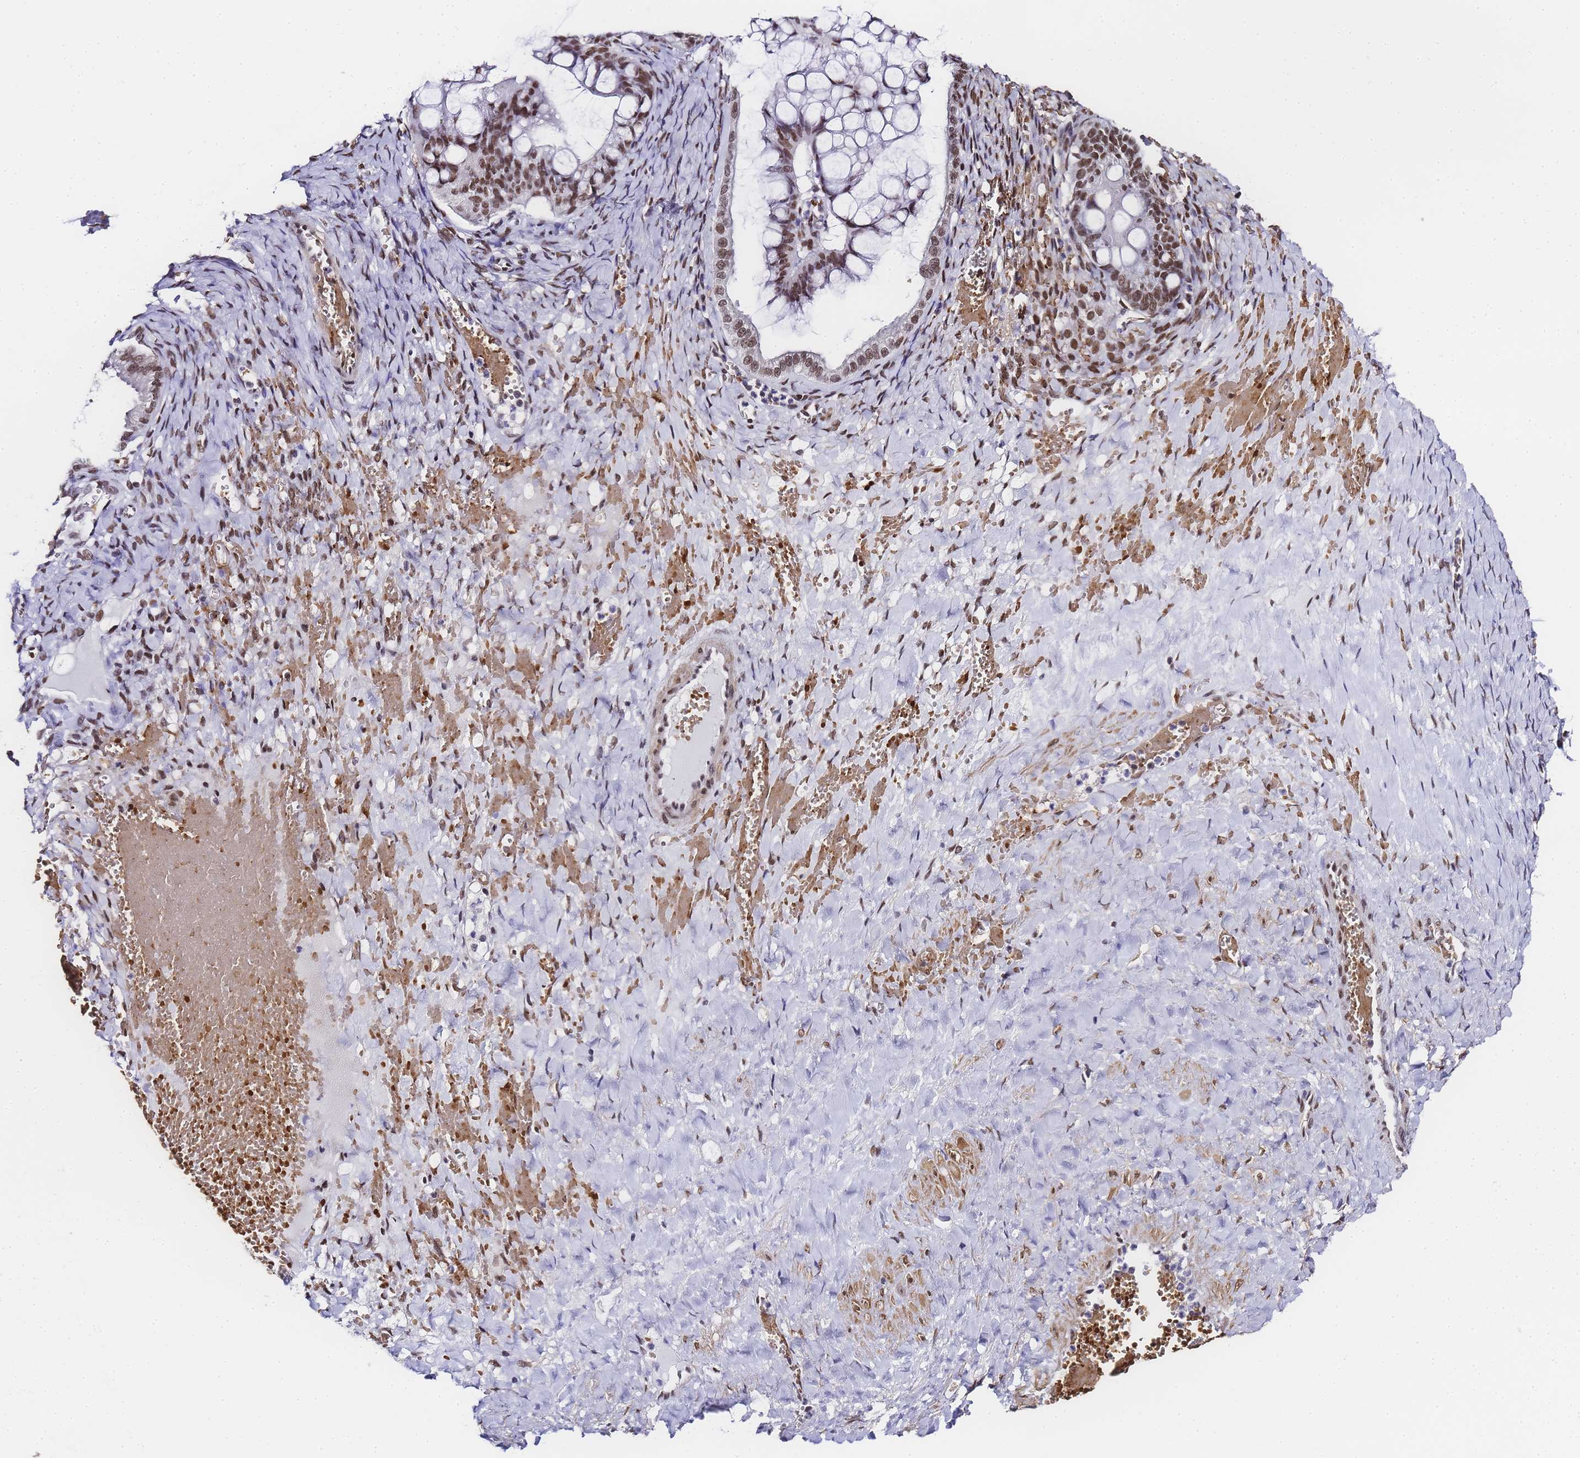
{"staining": {"intensity": "moderate", "quantity": ">75%", "location": "nuclear"}, "tissue": "ovarian cancer", "cell_type": "Tumor cells", "image_type": "cancer", "snomed": [{"axis": "morphology", "description": "Cystadenocarcinoma, mucinous, NOS"}, {"axis": "topography", "description": "Ovary"}], "caption": "Immunohistochemistry (IHC) staining of ovarian cancer, which exhibits medium levels of moderate nuclear positivity in about >75% of tumor cells indicating moderate nuclear protein positivity. The staining was performed using DAB (3,3'-diaminobenzidine) (brown) for protein detection and nuclei were counterstained in hematoxylin (blue).", "gene": "POLR1A", "patient": {"sex": "female", "age": 73}}